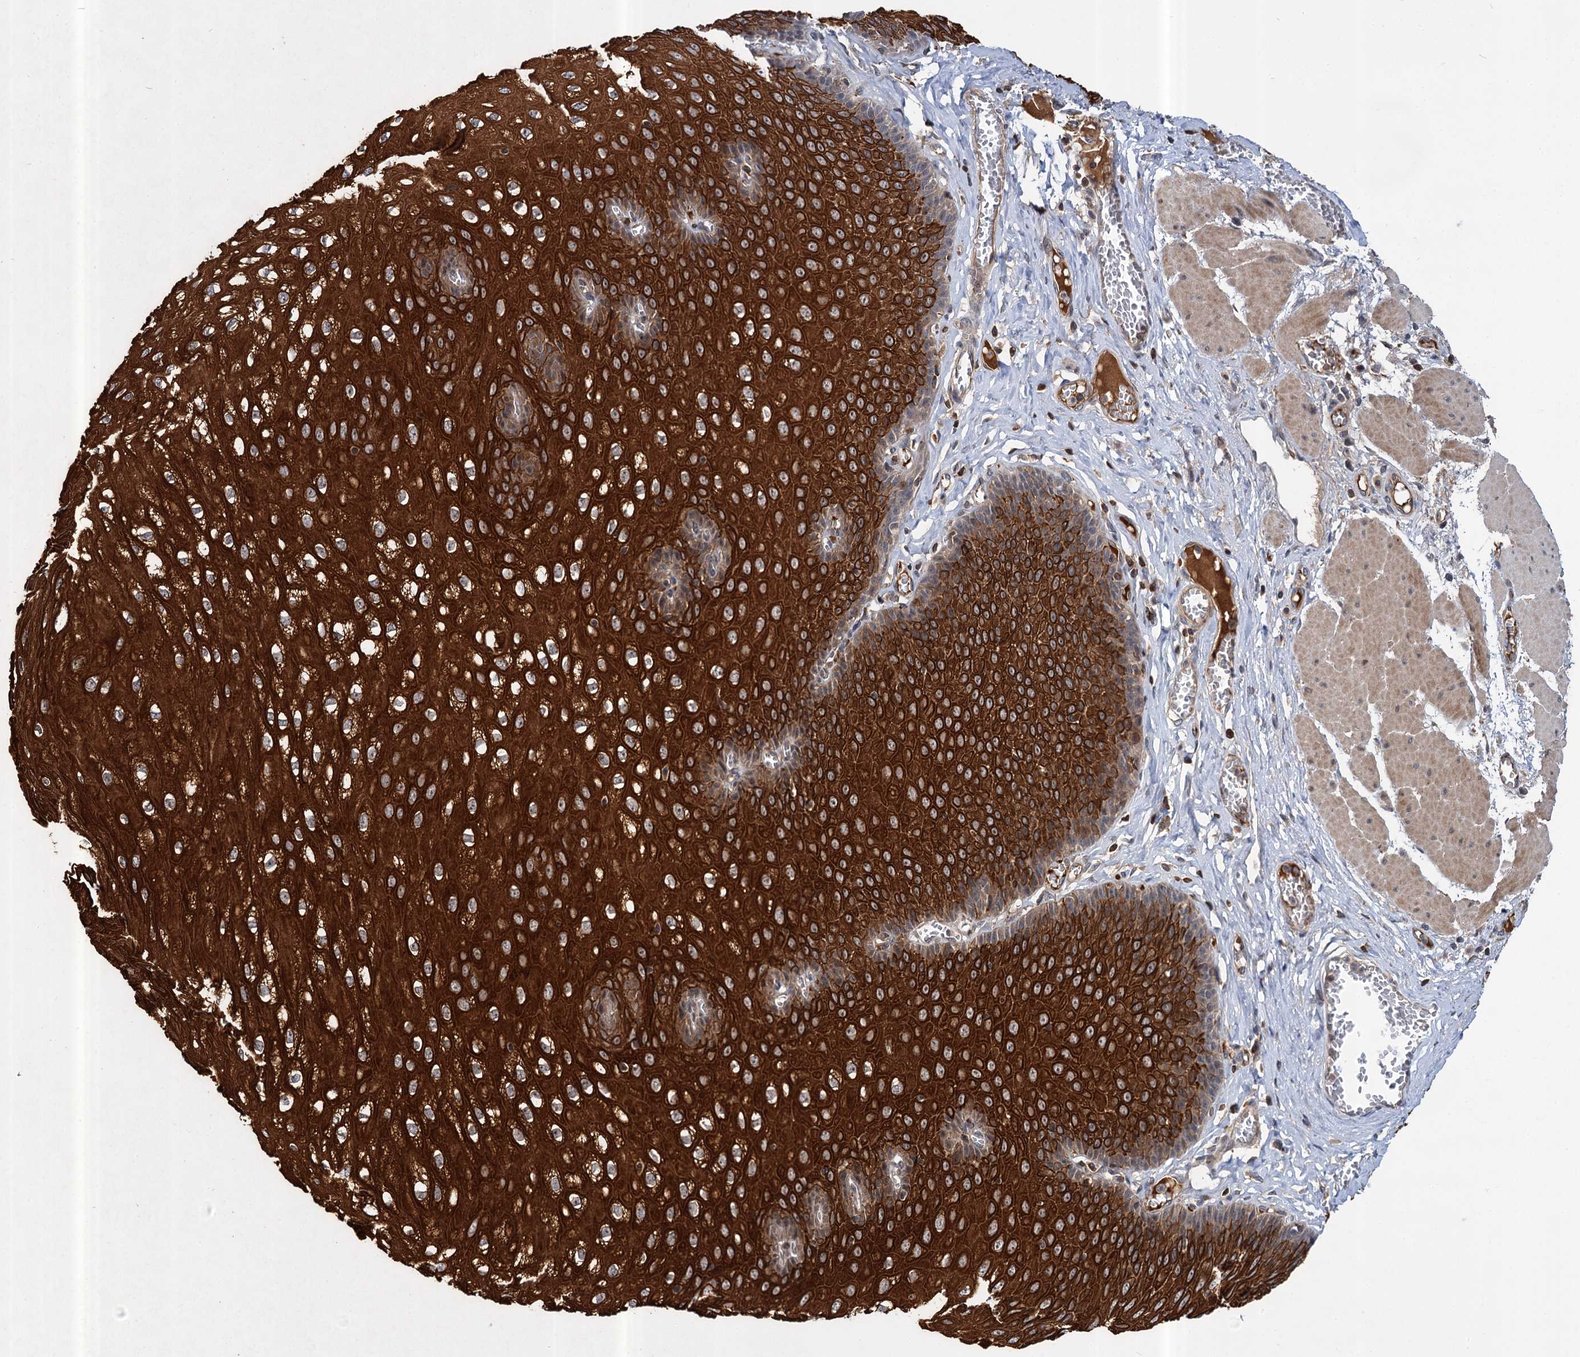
{"staining": {"intensity": "strong", "quantity": "25%-75%", "location": "cytoplasmic/membranous"}, "tissue": "esophagus", "cell_type": "Squamous epithelial cells", "image_type": "normal", "snomed": [{"axis": "morphology", "description": "Normal tissue, NOS"}, {"axis": "topography", "description": "Esophagus"}], "caption": "Immunohistochemical staining of unremarkable human esophagus exhibits 25%-75% levels of strong cytoplasmic/membranous protein expression in approximately 25%-75% of squamous epithelial cells. The staining is performed using DAB brown chromogen to label protein expression. The nuclei are counter-stained blue using hematoxylin.", "gene": "ABLIM1", "patient": {"sex": "male", "age": 60}}